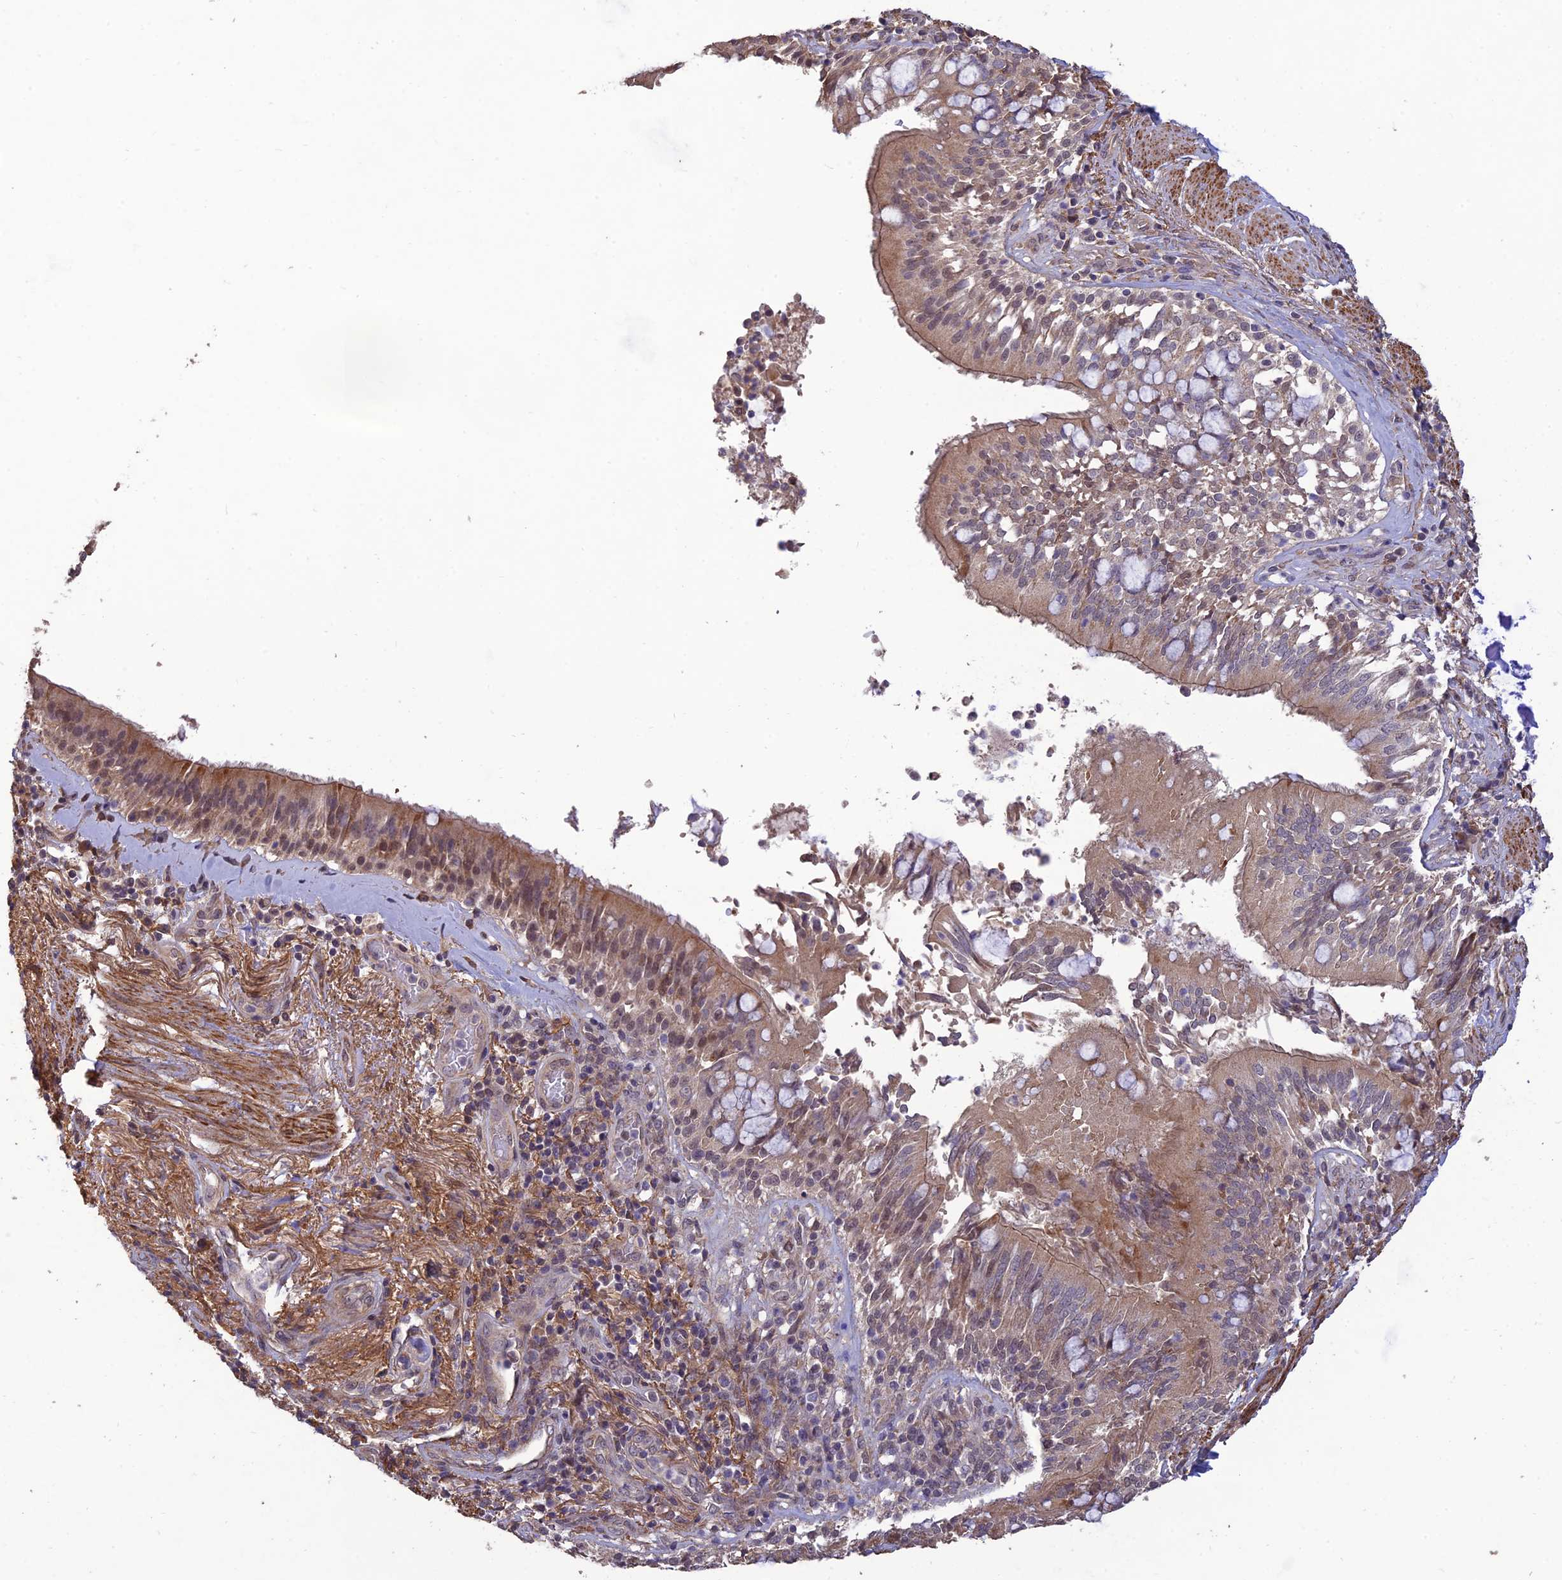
{"staining": {"intensity": "negative", "quantity": "none", "location": "none"}, "tissue": "adipose tissue", "cell_type": "Adipocytes", "image_type": "normal", "snomed": [{"axis": "morphology", "description": "Normal tissue, NOS"}, {"axis": "morphology", "description": "Squamous cell carcinoma, NOS"}, {"axis": "topography", "description": "Bronchus"}, {"axis": "topography", "description": "Lung"}], "caption": "Micrograph shows no protein positivity in adipocytes of benign adipose tissue.", "gene": "PAGR1", "patient": {"sex": "male", "age": 64}}